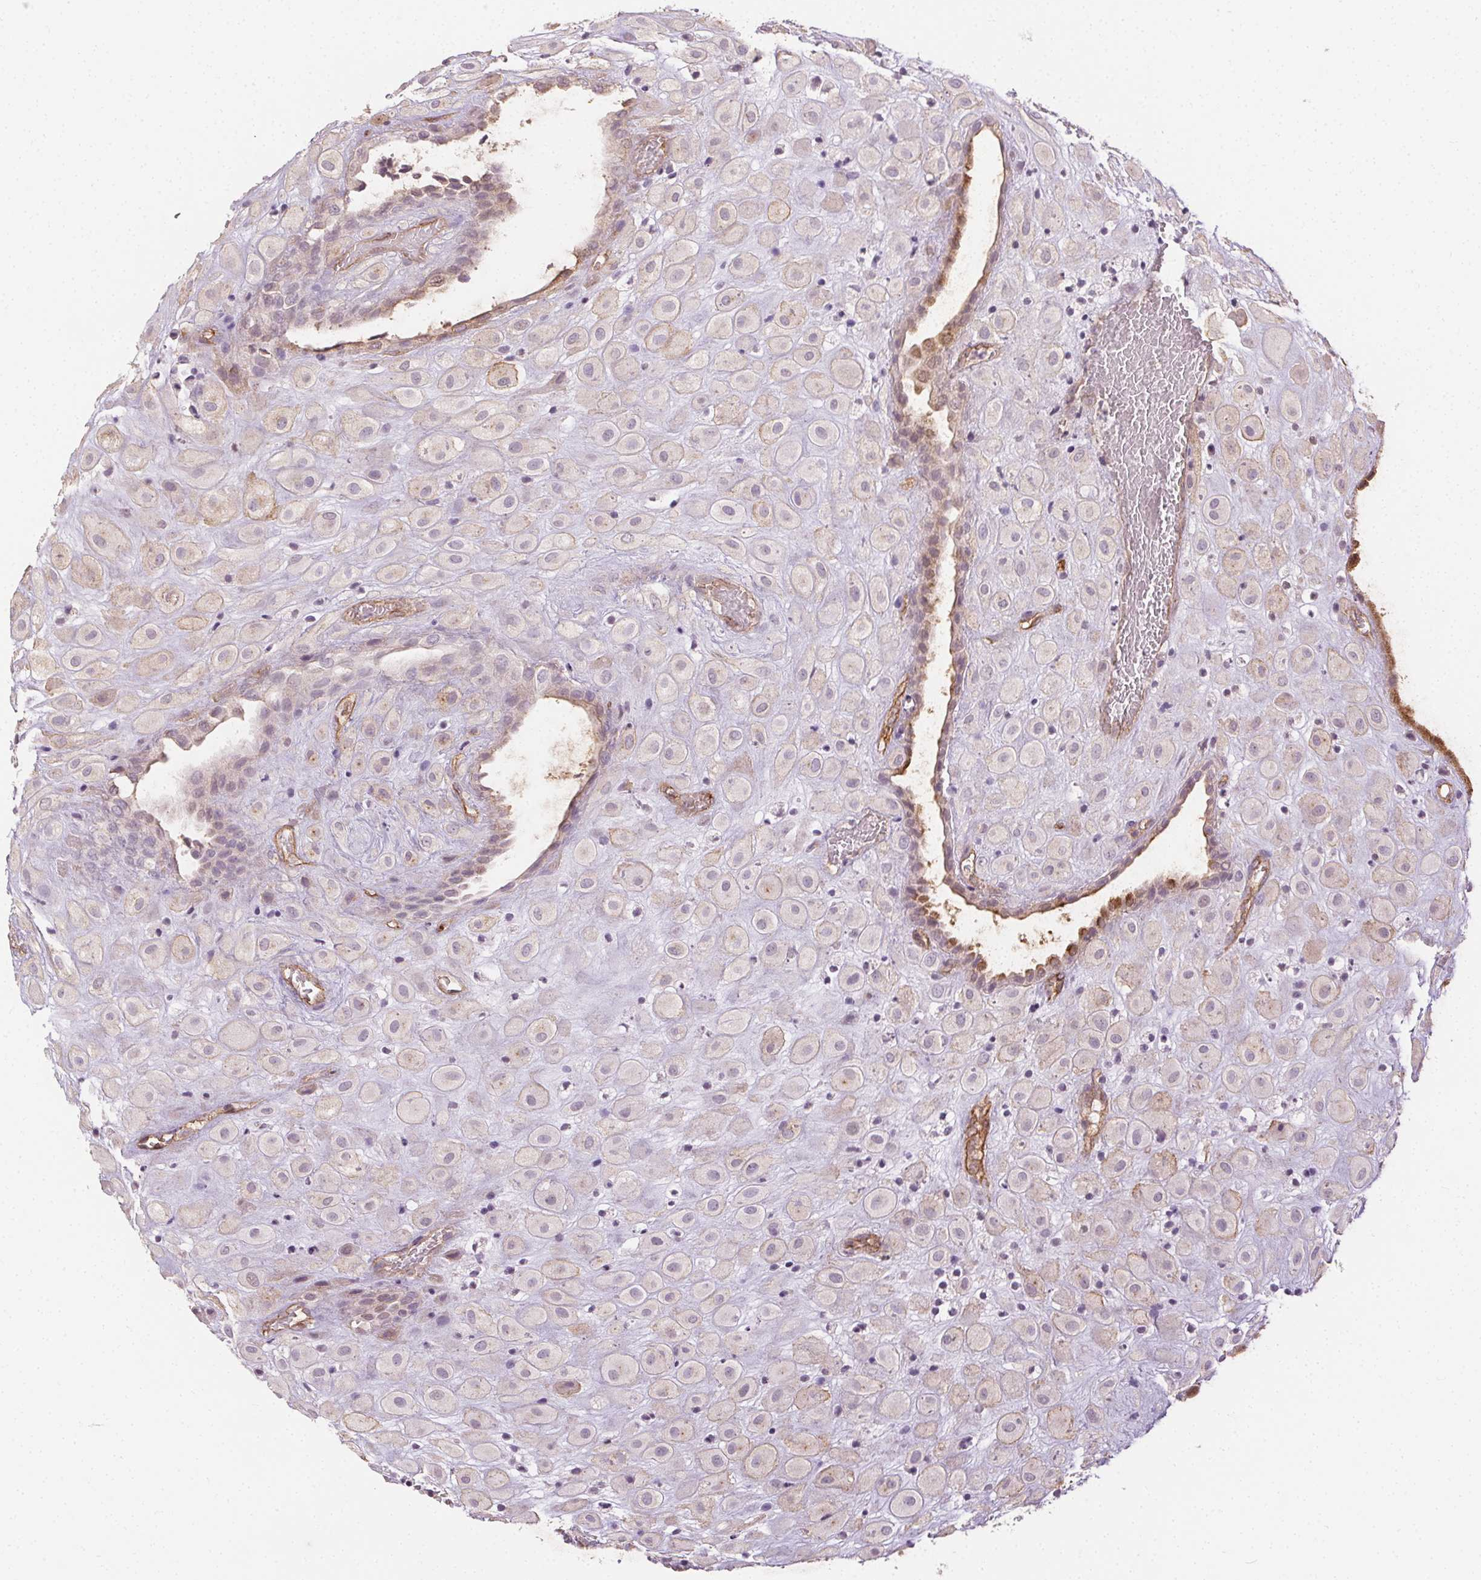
{"staining": {"intensity": "negative", "quantity": "none", "location": "none"}, "tissue": "placenta", "cell_type": "Decidual cells", "image_type": "normal", "snomed": [{"axis": "morphology", "description": "Normal tissue, NOS"}, {"axis": "topography", "description": "Placenta"}], "caption": "An image of human placenta is negative for staining in decidual cells. Nuclei are stained in blue.", "gene": "PODXL", "patient": {"sex": "female", "age": 24}}